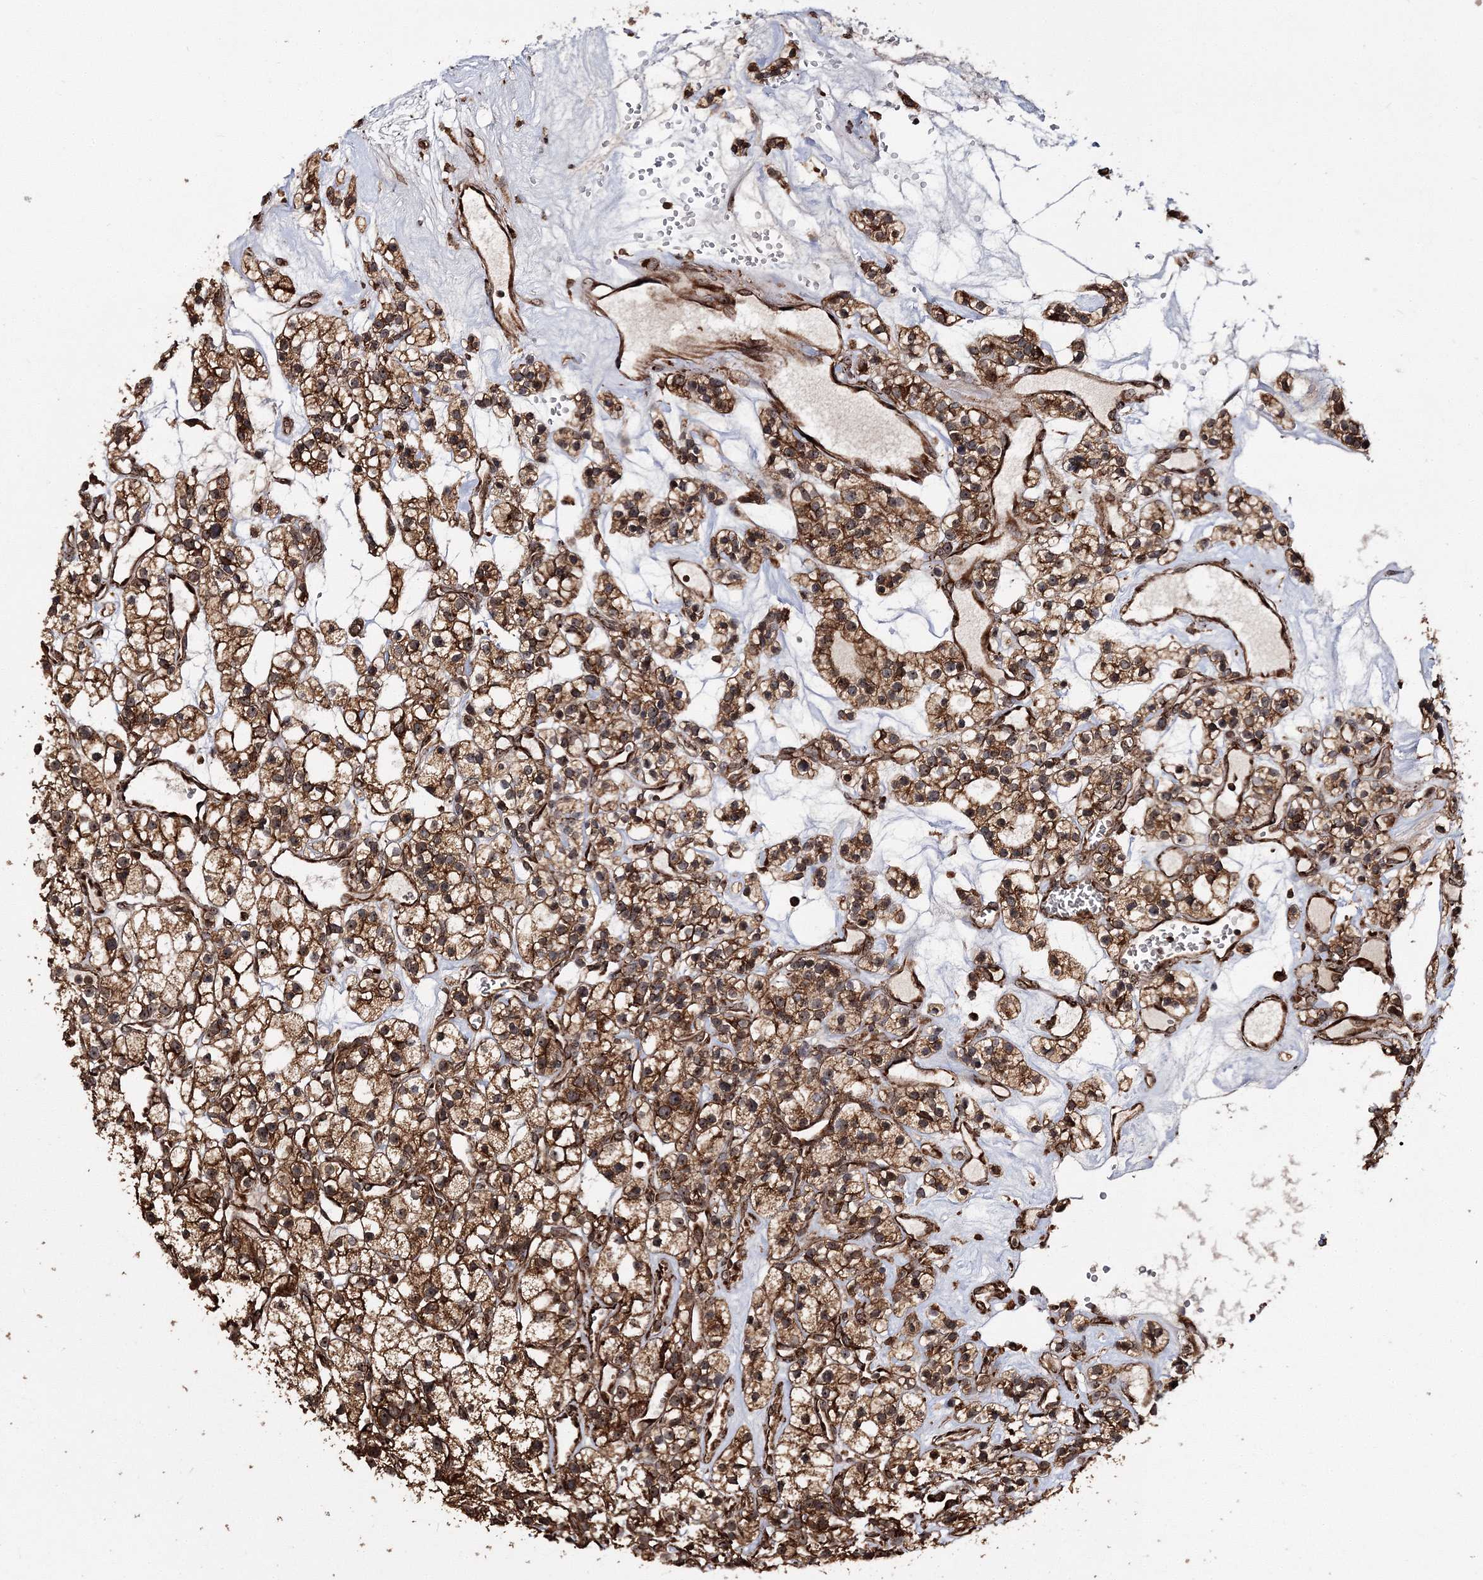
{"staining": {"intensity": "strong", "quantity": ">75%", "location": "cytoplasmic/membranous"}, "tissue": "renal cancer", "cell_type": "Tumor cells", "image_type": "cancer", "snomed": [{"axis": "morphology", "description": "Adenocarcinoma, NOS"}, {"axis": "topography", "description": "Kidney"}], "caption": "An image showing strong cytoplasmic/membranous positivity in approximately >75% of tumor cells in renal cancer (adenocarcinoma), as visualized by brown immunohistochemical staining.", "gene": "SCRN3", "patient": {"sex": "female", "age": 57}}